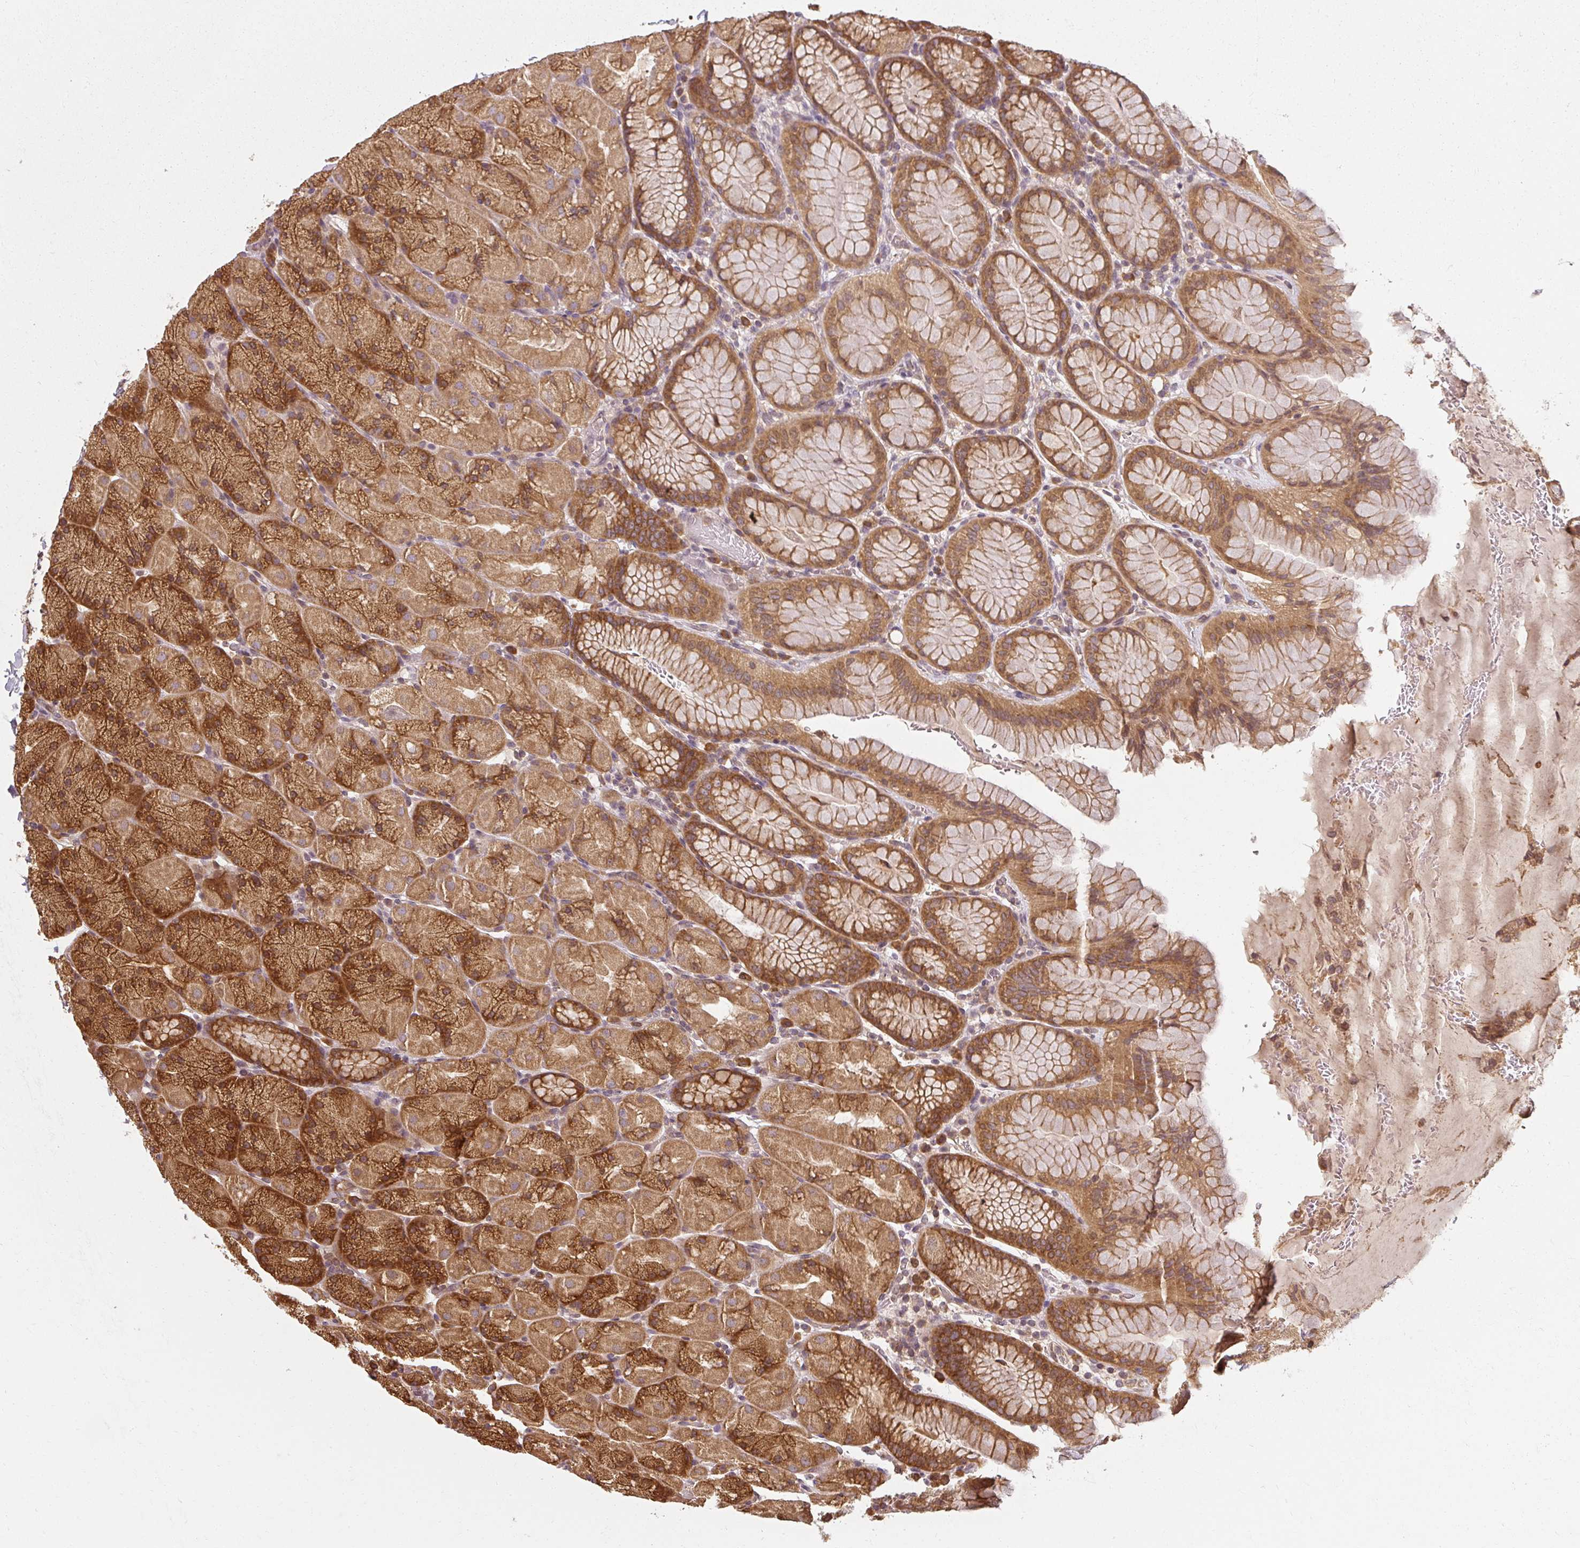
{"staining": {"intensity": "strong", "quantity": ">75%", "location": "cytoplasmic/membranous"}, "tissue": "stomach", "cell_type": "Glandular cells", "image_type": "normal", "snomed": [{"axis": "morphology", "description": "Normal tissue, NOS"}, {"axis": "topography", "description": "Stomach, upper"}, {"axis": "topography", "description": "Stomach, lower"}], "caption": "Stomach stained with a protein marker exhibits strong staining in glandular cells.", "gene": "RPL24", "patient": {"sex": "male", "age": 67}}